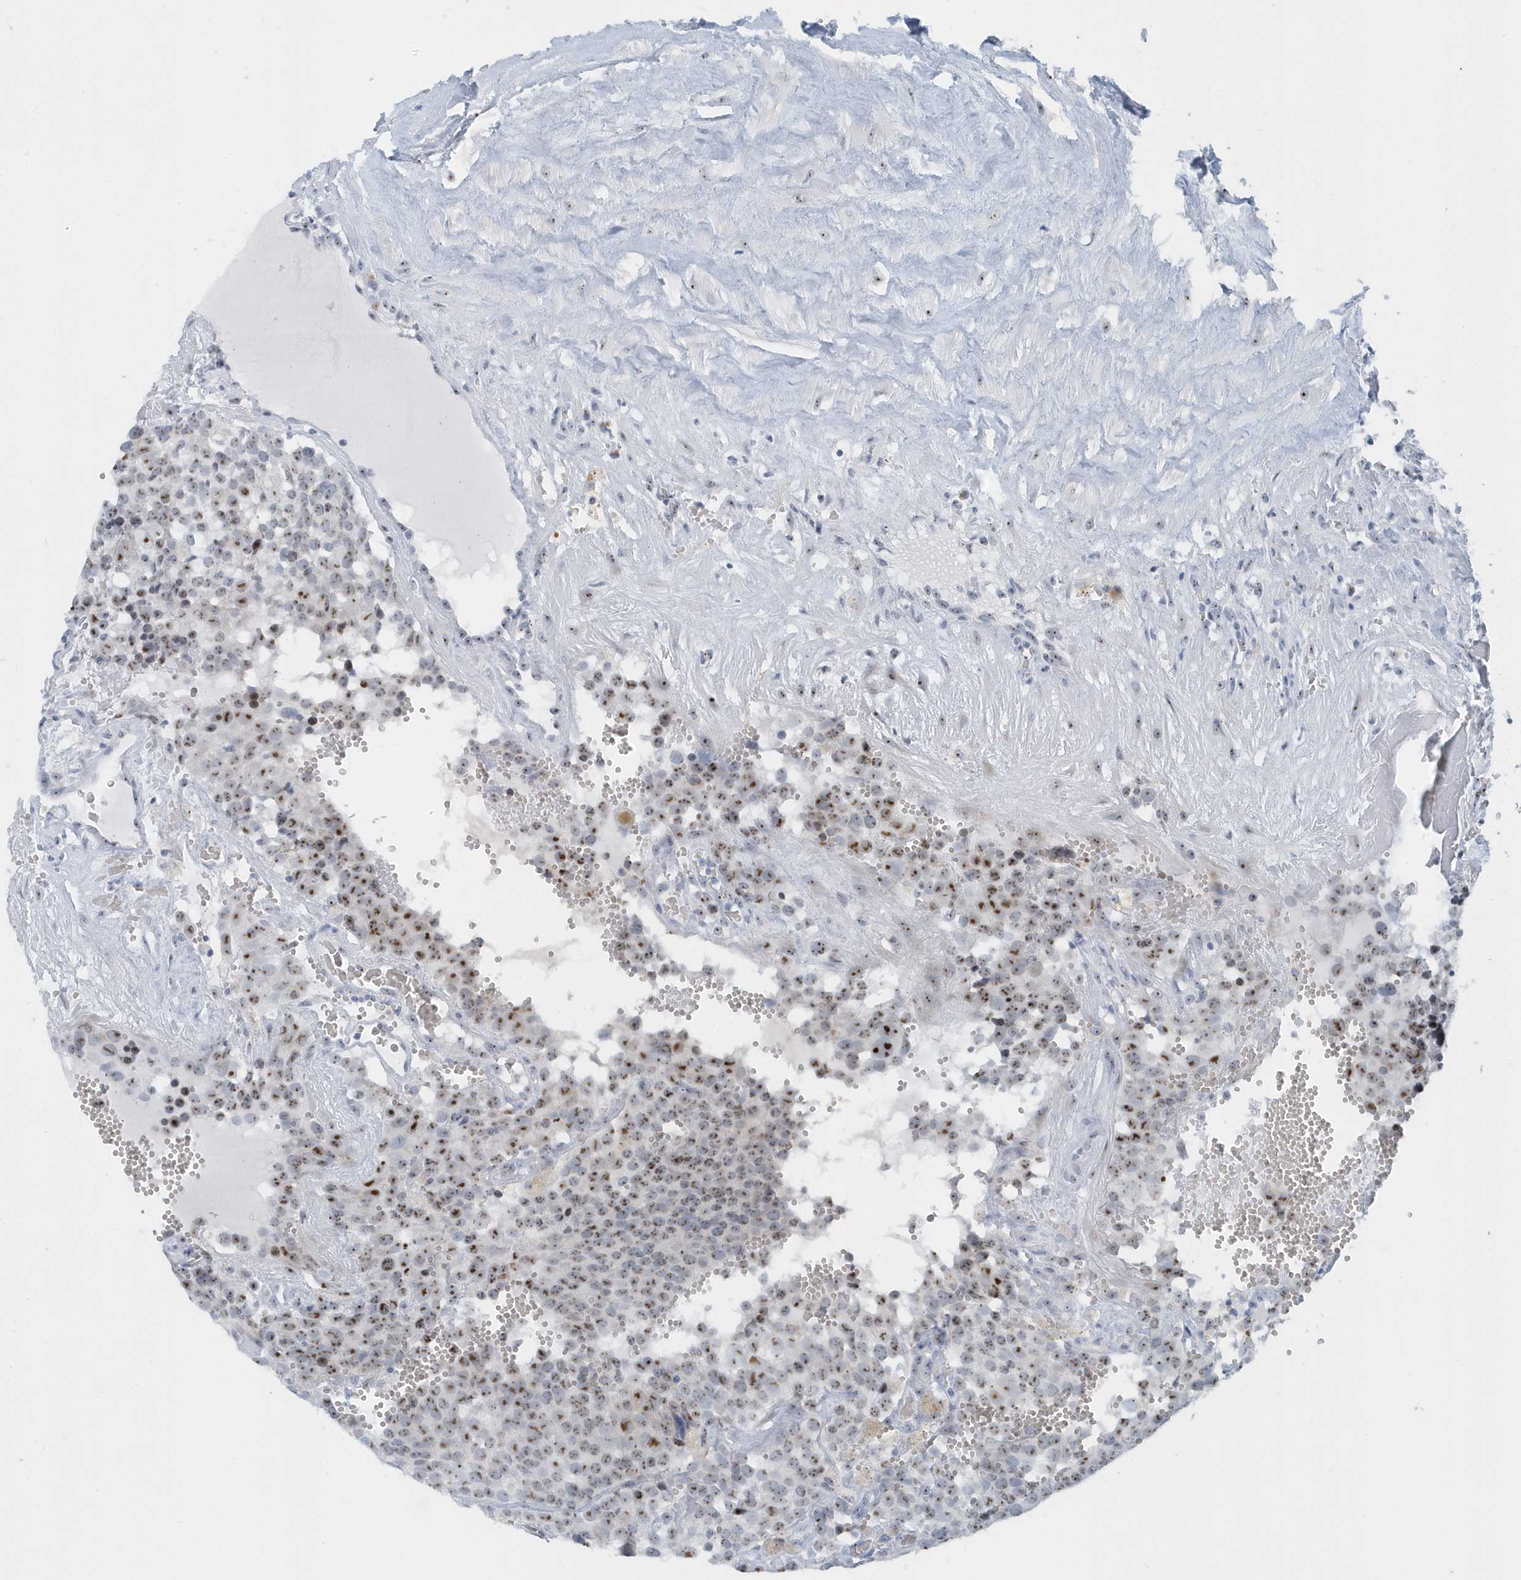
{"staining": {"intensity": "moderate", "quantity": ">75%", "location": "nuclear"}, "tissue": "testis cancer", "cell_type": "Tumor cells", "image_type": "cancer", "snomed": [{"axis": "morphology", "description": "Seminoma, NOS"}, {"axis": "topography", "description": "Testis"}], "caption": "Testis cancer (seminoma) stained with DAB (3,3'-diaminobenzidine) immunohistochemistry exhibits medium levels of moderate nuclear expression in approximately >75% of tumor cells. The protein of interest is shown in brown color, while the nuclei are stained blue.", "gene": "RPF2", "patient": {"sex": "male", "age": 71}}